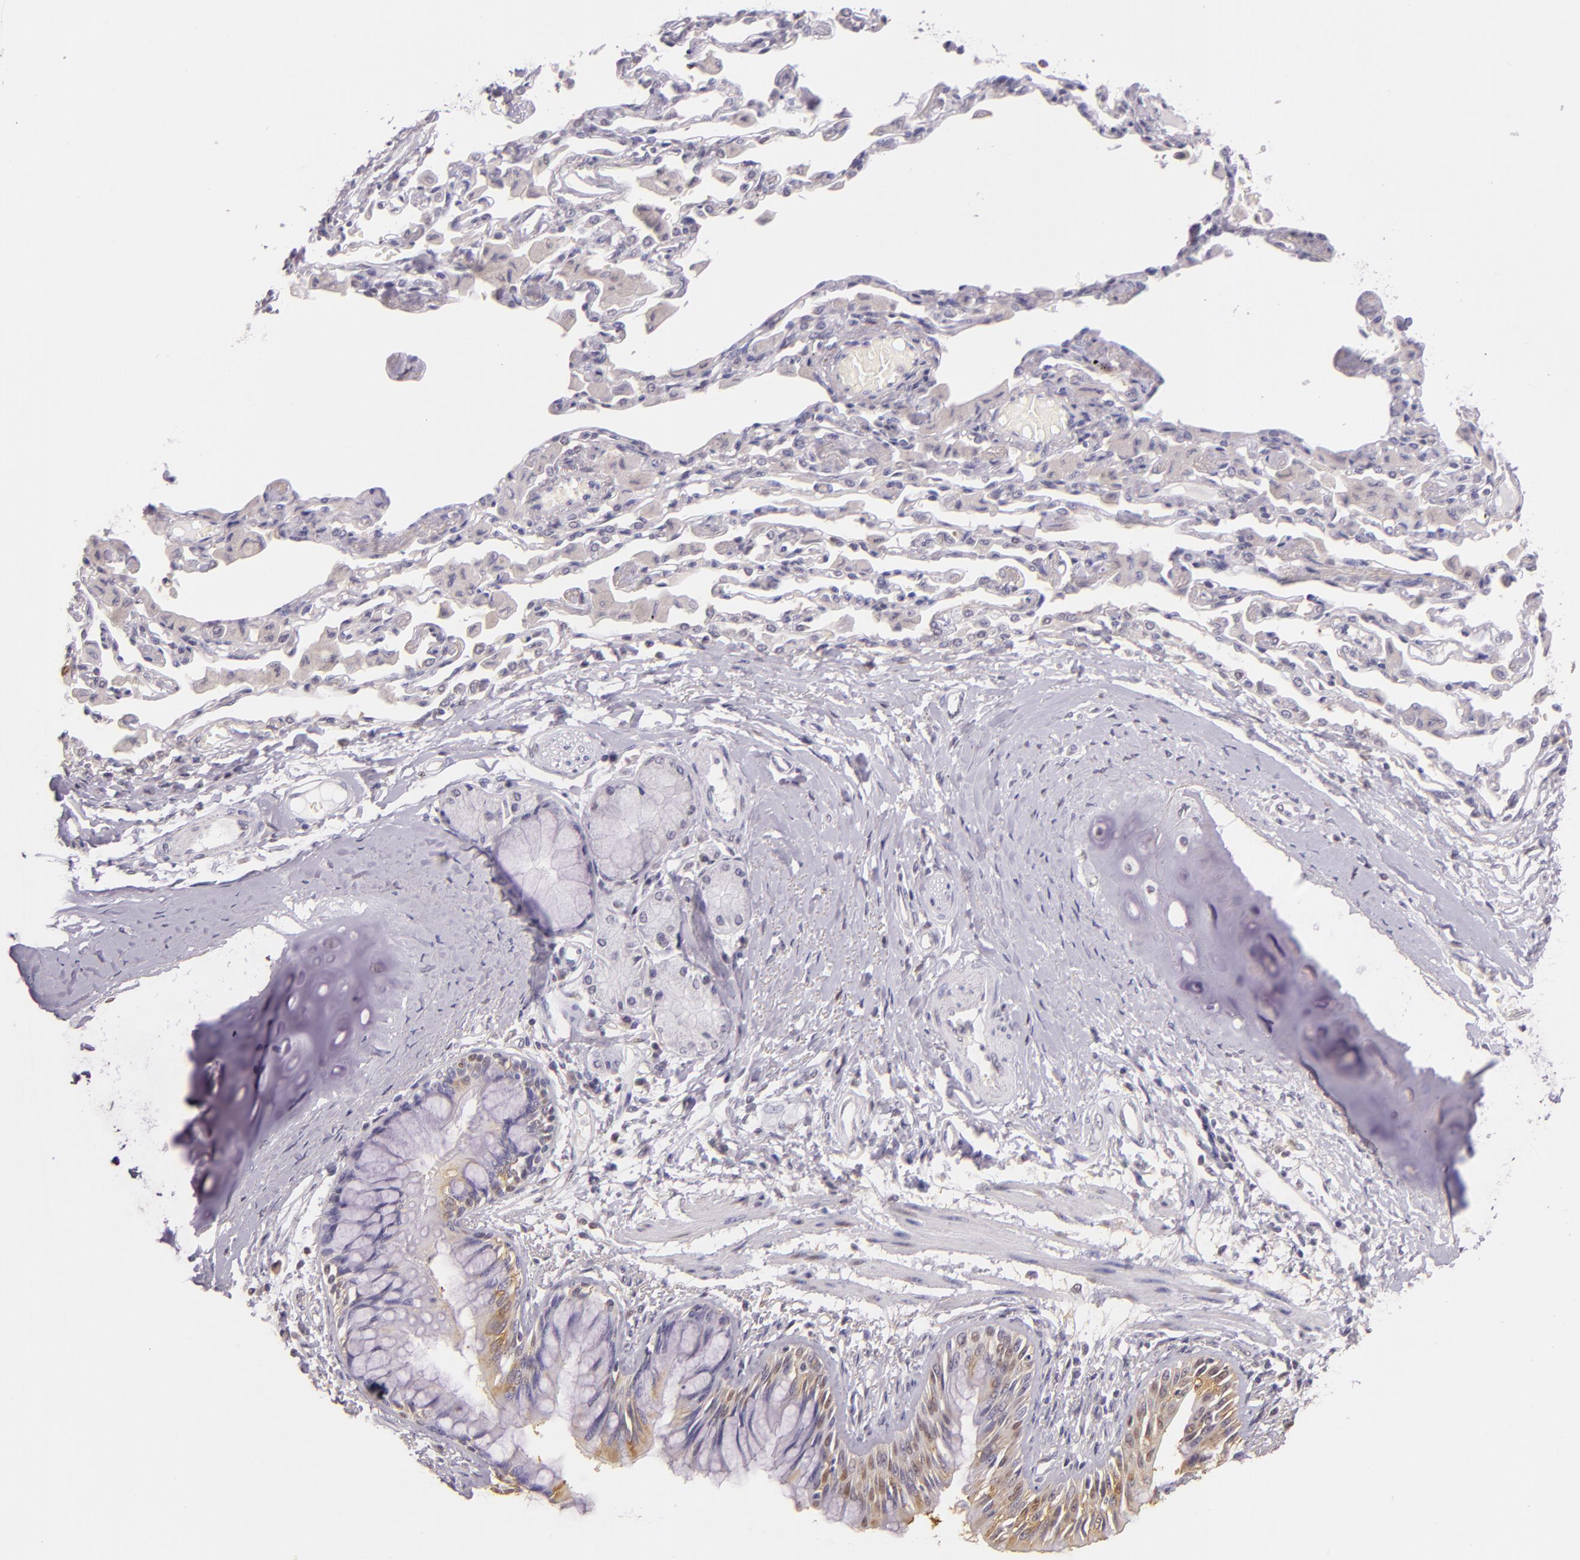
{"staining": {"intensity": "moderate", "quantity": "25%-75%", "location": "cytoplasmic/membranous,nuclear"}, "tissue": "bronchus", "cell_type": "Respiratory epithelial cells", "image_type": "normal", "snomed": [{"axis": "morphology", "description": "Normal tissue, NOS"}, {"axis": "topography", "description": "Cartilage tissue"}, {"axis": "topography", "description": "Bronchus"}, {"axis": "topography", "description": "Lung"}, {"axis": "topography", "description": "Peripheral nerve tissue"}], "caption": "Protein expression analysis of normal human bronchus reveals moderate cytoplasmic/membranous,nuclear staining in approximately 25%-75% of respiratory epithelial cells. The staining was performed using DAB to visualize the protein expression in brown, while the nuclei were stained in blue with hematoxylin (Magnification: 20x).", "gene": "HSPA8", "patient": {"sex": "female", "age": 49}}